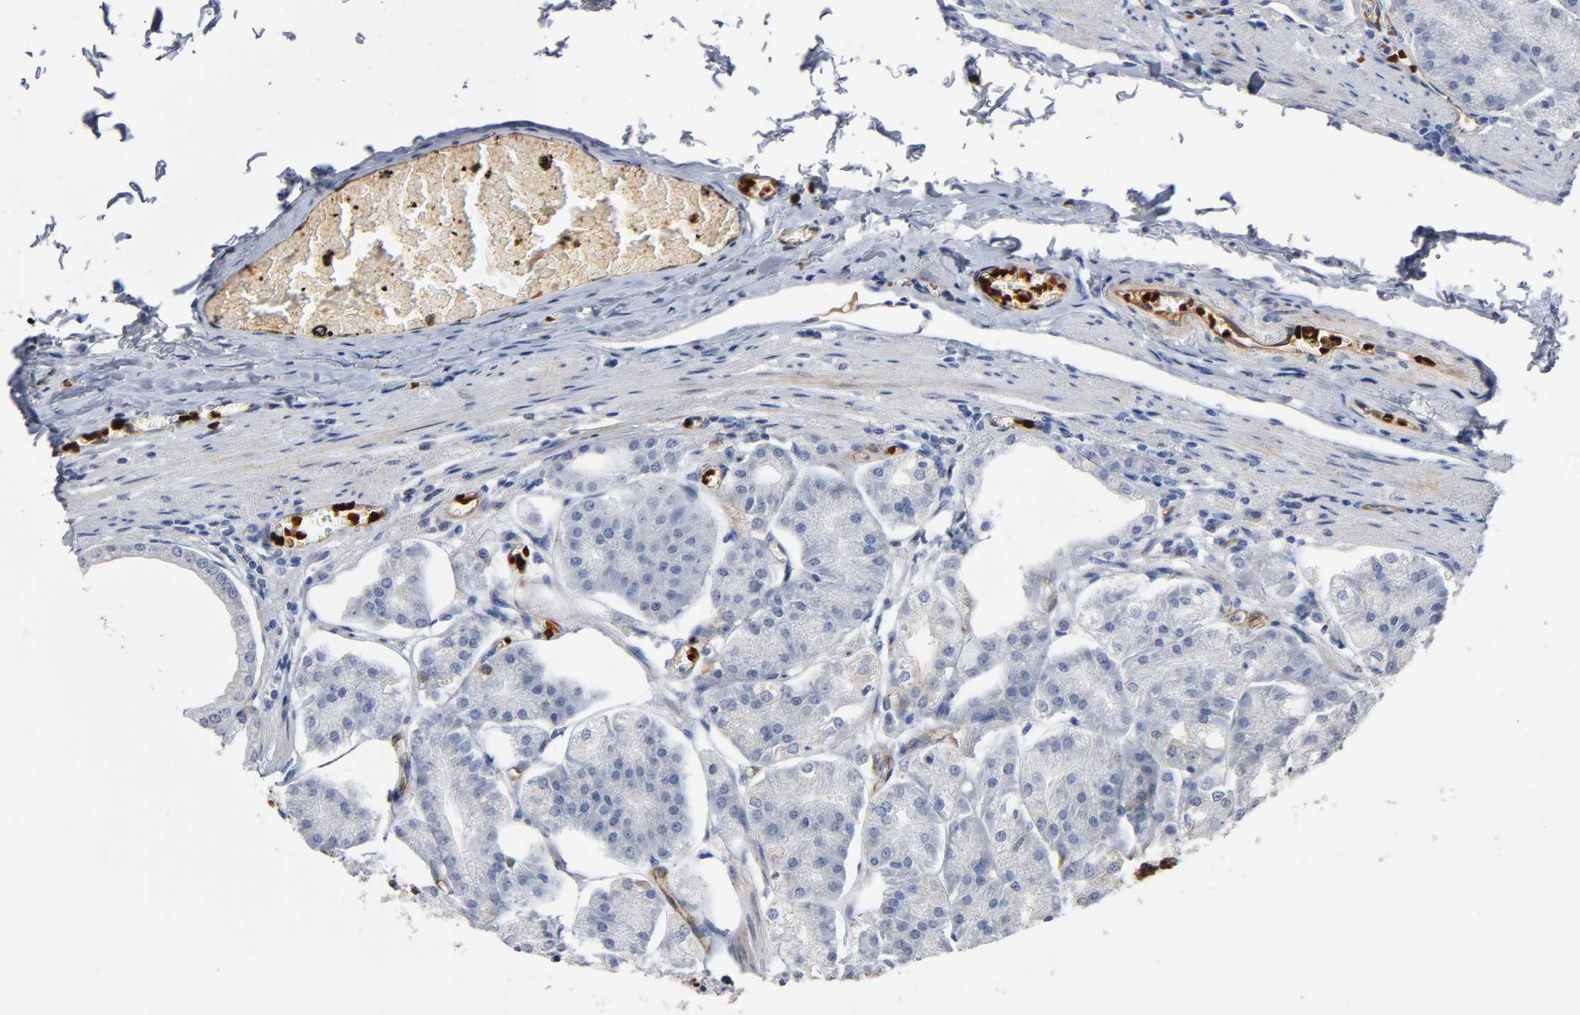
{"staining": {"intensity": "strong", "quantity": ">75%", "location": "cytoplasmic/membranous"}, "tissue": "stomach", "cell_type": "Glandular cells", "image_type": "normal", "snomed": [{"axis": "morphology", "description": "Normal tissue, NOS"}, {"axis": "topography", "description": "Stomach, lower"}], "caption": "Stomach stained with immunohistochemistry (IHC) demonstrates strong cytoplasmic/membranous positivity in about >75% of glandular cells.", "gene": "CD2AP", "patient": {"sex": "male", "age": 71}}